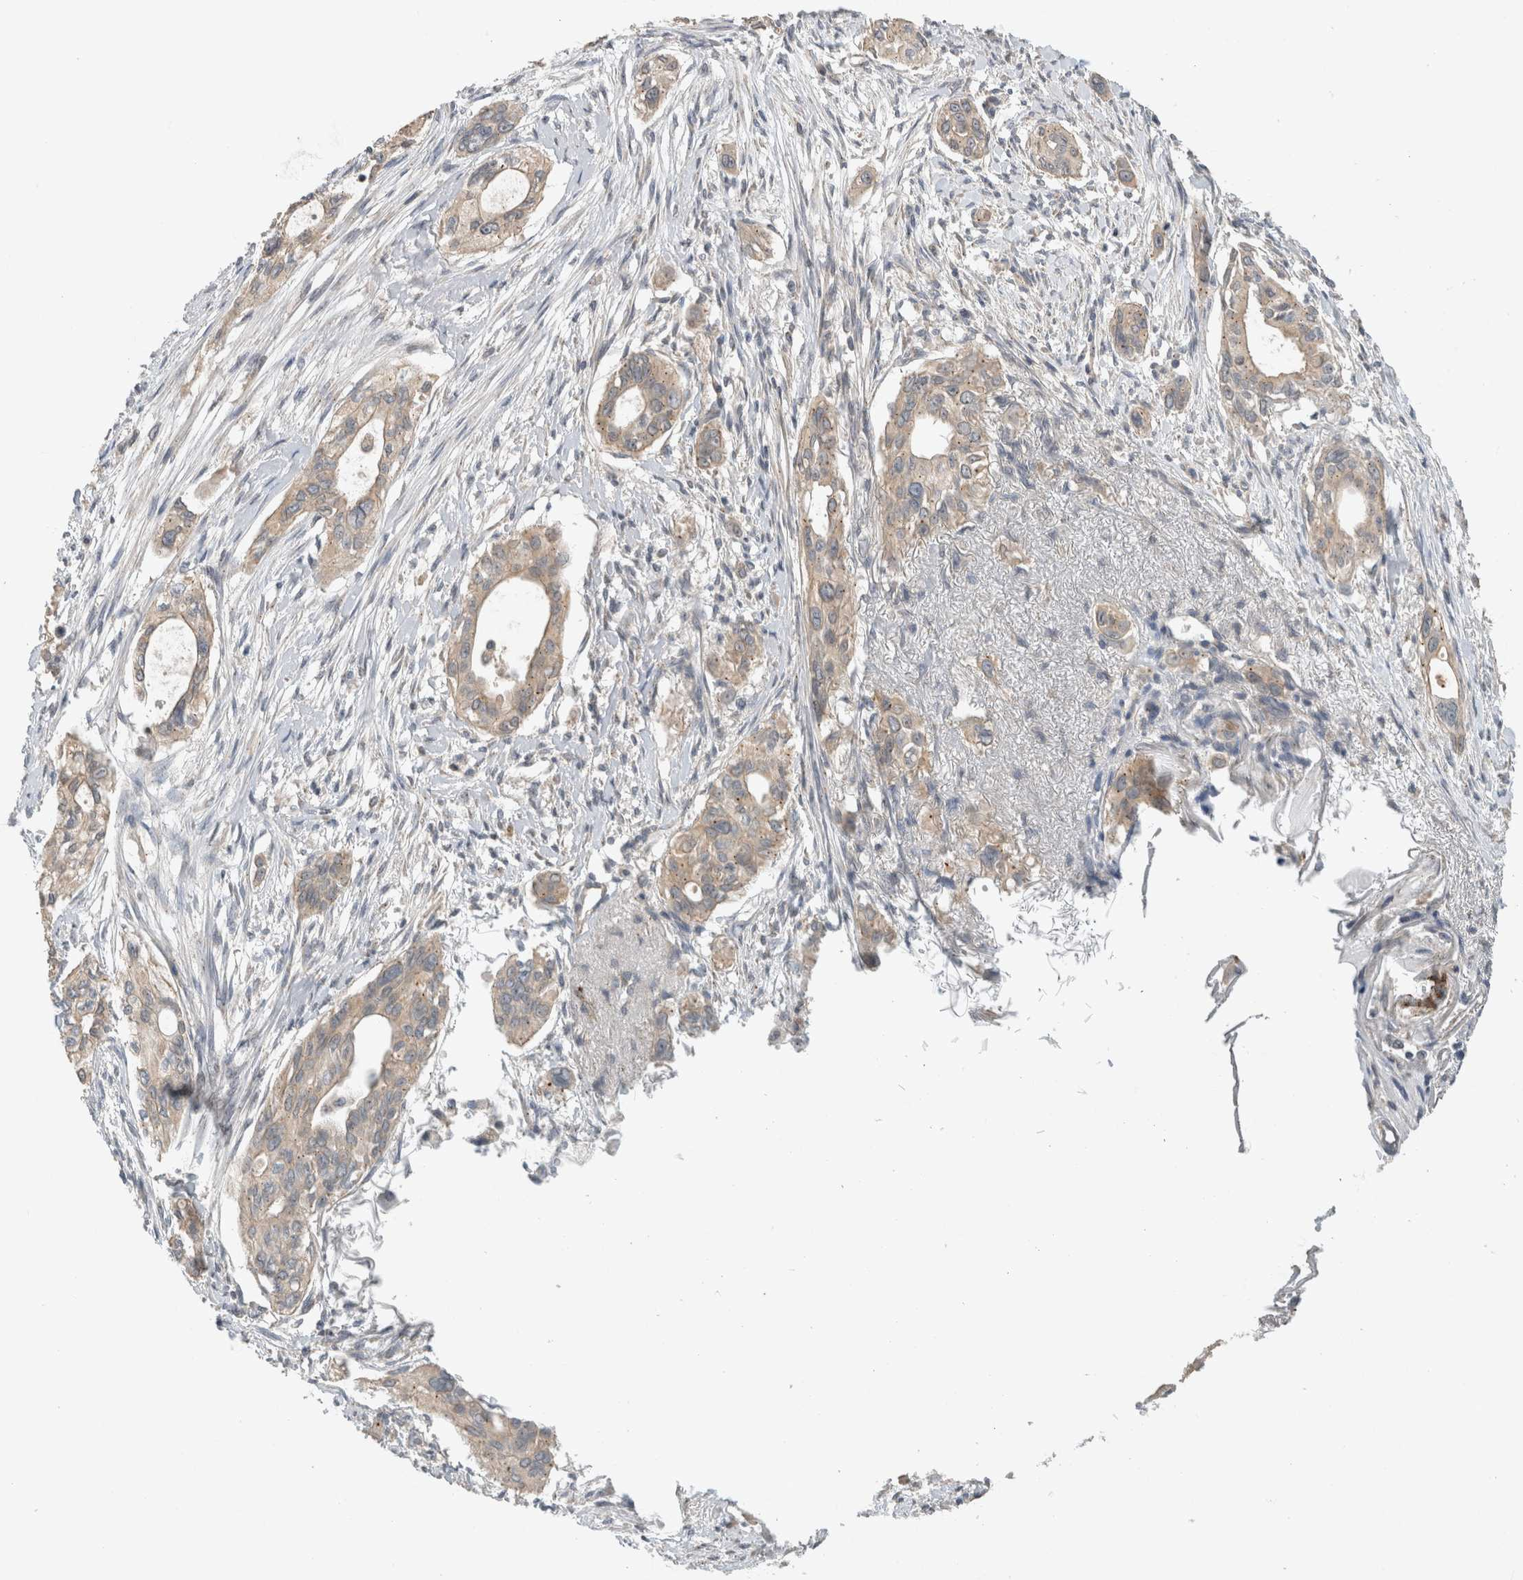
{"staining": {"intensity": "weak", "quantity": "<25%", "location": "cytoplasmic/membranous"}, "tissue": "pancreatic cancer", "cell_type": "Tumor cells", "image_type": "cancer", "snomed": [{"axis": "morphology", "description": "Adenocarcinoma, NOS"}, {"axis": "topography", "description": "Pancreas"}], "caption": "DAB (3,3'-diaminobenzidine) immunohistochemical staining of human pancreatic adenocarcinoma displays no significant staining in tumor cells.", "gene": "ERCC6L2", "patient": {"sex": "female", "age": 60}}